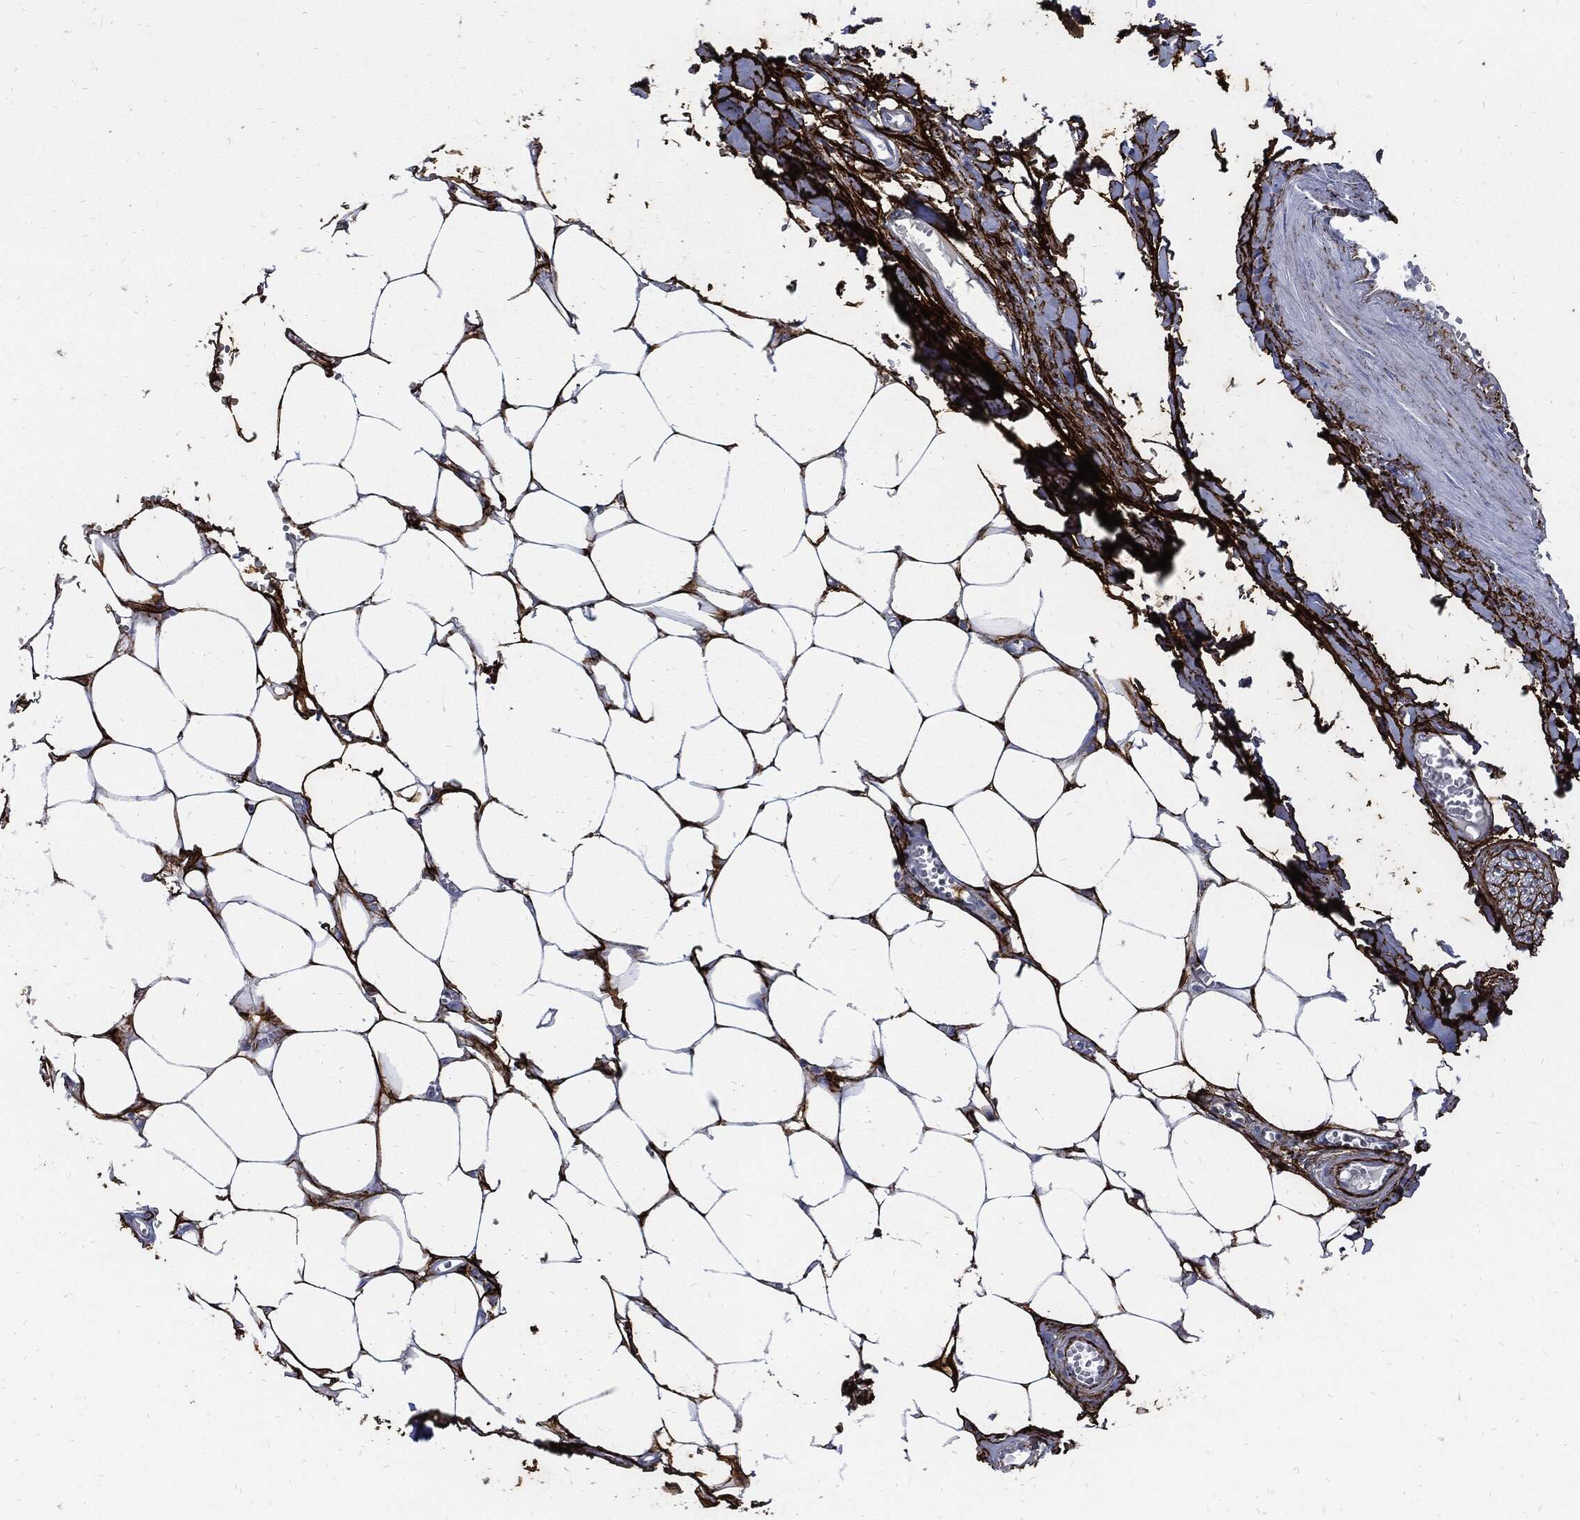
{"staining": {"intensity": "negative", "quantity": "none", "location": "none"}, "tissue": "adipose tissue", "cell_type": "Adipocytes", "image_type": "normal", "snomed": [{"axis": "morphology", "description": "Normal tissue, NOS"}, {"axis": "morphology", "description": "Squamous cell carcinoma, NOS"}, {"axis": "topography", "description": "Cartilage tissue"}, {"axis": "topography", "description": "Lung"}], "caption": "Histopathology image shows no protein expression in adipocytes of benign adipose tissue.", "gene": "FBN1", "patient": {"sex": "male", "age": 66}}